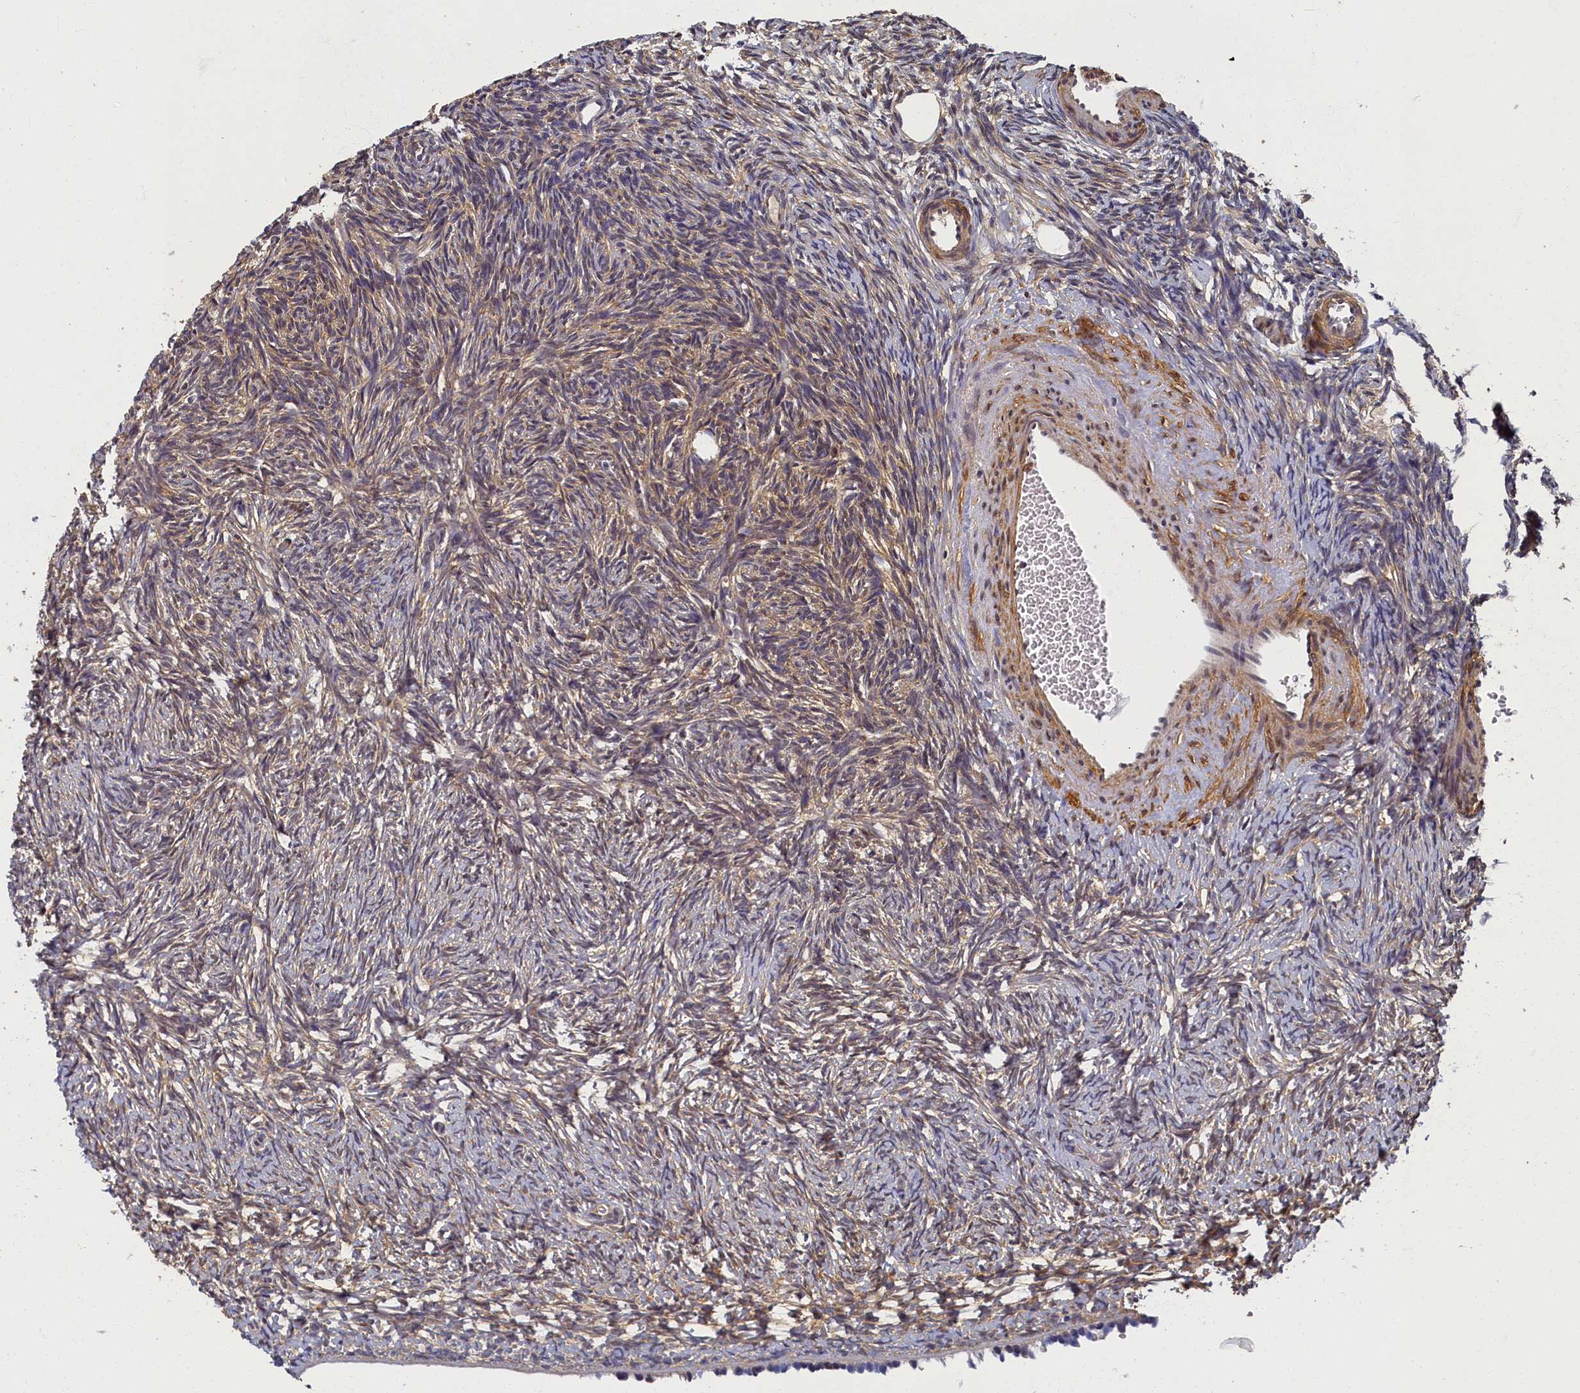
{"staining": {"intensity": "moderate", "quantity": ">75%", "location": "cytoplasmic/membranous"}, "tissue": "ovary", "cell_type": "Follicle cells", "image_type": "normal", "snomed": [{"axis": "morphology", "description": "Normal tissue, NOS"}, {"axis": "topography", "description": "Ovary"}], "caption": "Immunohistochemistry (IHC) photomicrograph of normal ovary: human ovary stained using immunohistochemistry (IHC) exhibits medium levels of moderate protein expression localized specifically in the cytoplasmic/membranous of follicle cells, appearing as a cytoplasmic/membranous brown color.", "gene": "TBCB", "patient": {"sex": "female", "age": 34}}